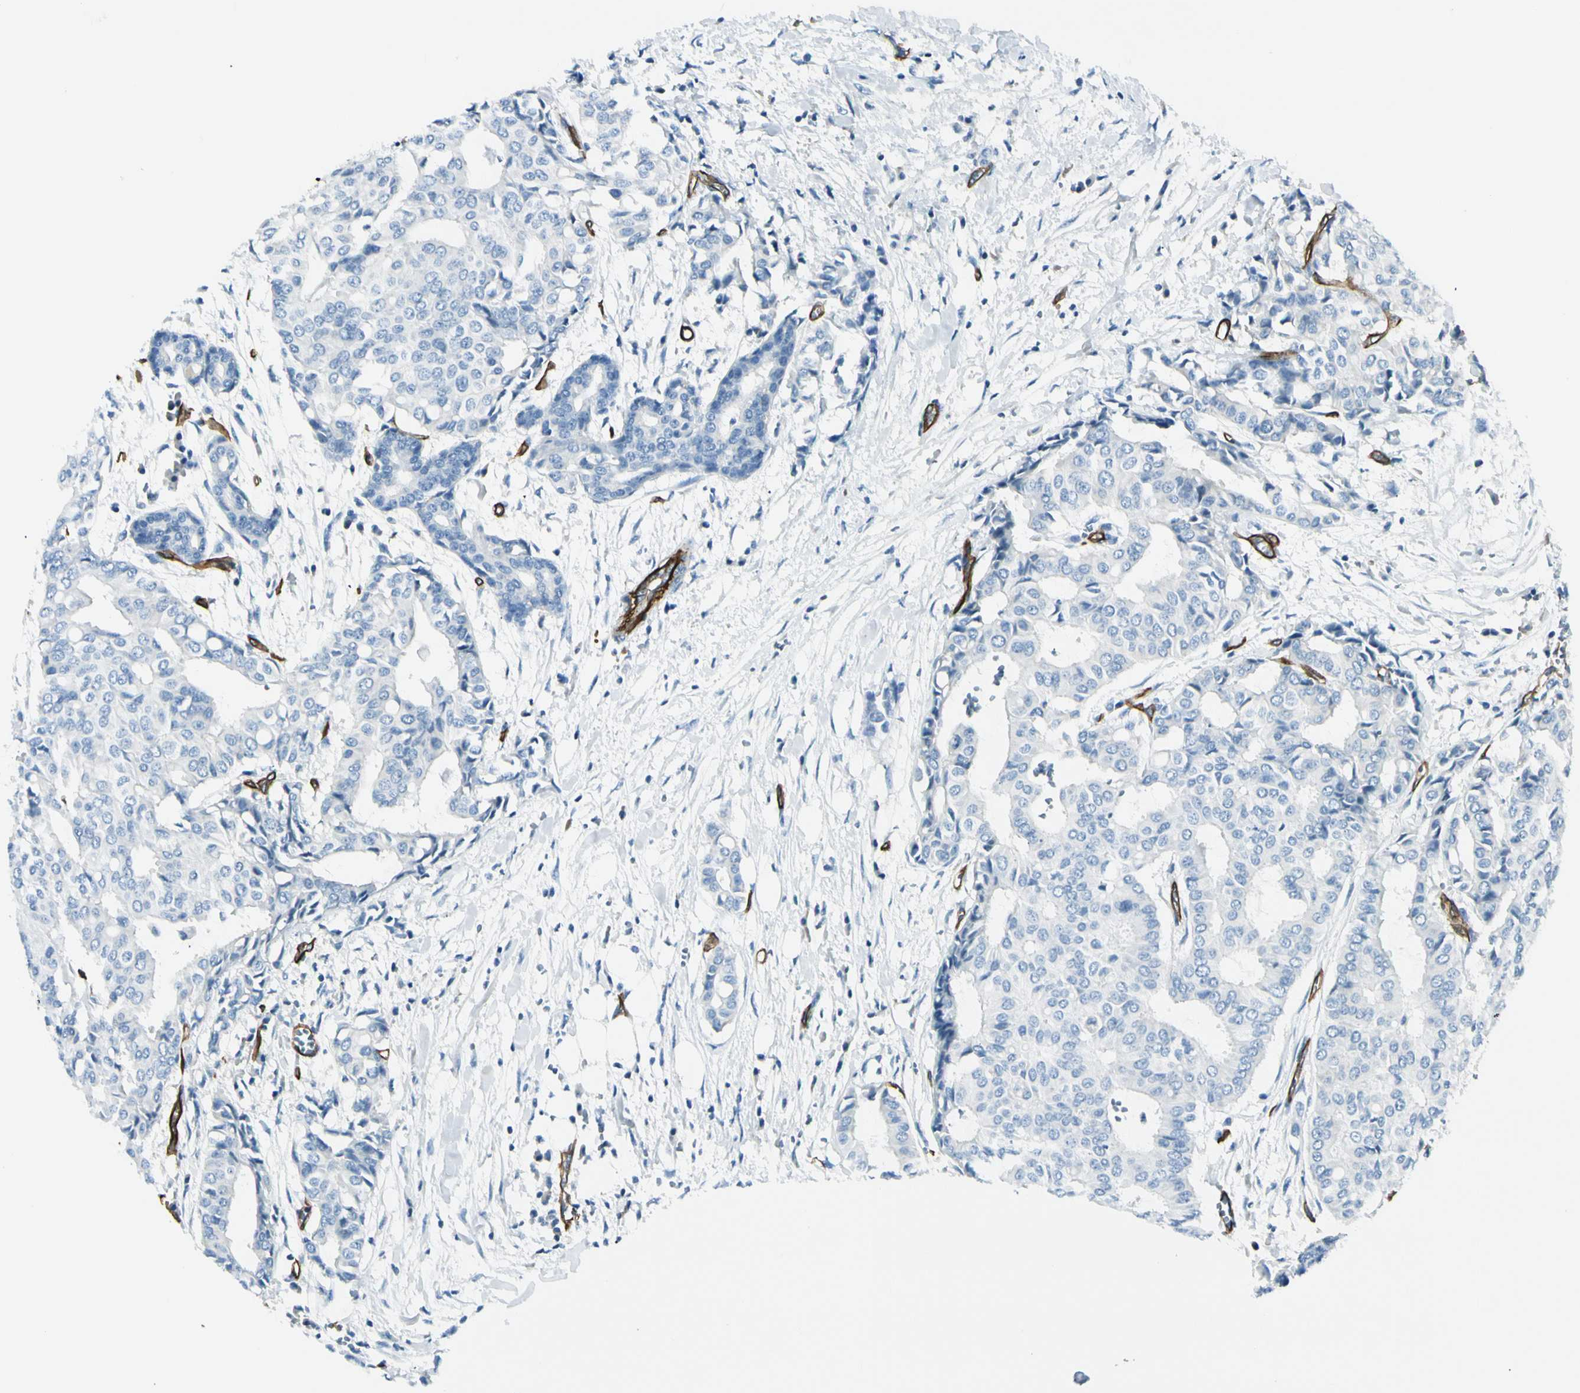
{"staining": {"intensity": "negative", "quantity": "none", "location": "none"}, "tissue": "head and neck cancer", "cell_type": "Tumor cells", "image_type": "cancer", "snomed": [{"axis": "morphology", "description": "Adenocarcinoma, NOS"}, {"axis": "topography", "description": "Salivary gland"}, {"axis": "topography", "description": "Head-Neck"}], "caption": "This photomicrograph is of head and neck cancer (adenocarcinoma) stained with immunohistochemistry (IHC) to label a protein in brown with the nuclei are counter-stained blue. There is no expression in tumor cells. (DAB IHC with hematoxylin counter stain).", "gene": "CD93", "patient": {"sex": "female", "age": 59}}